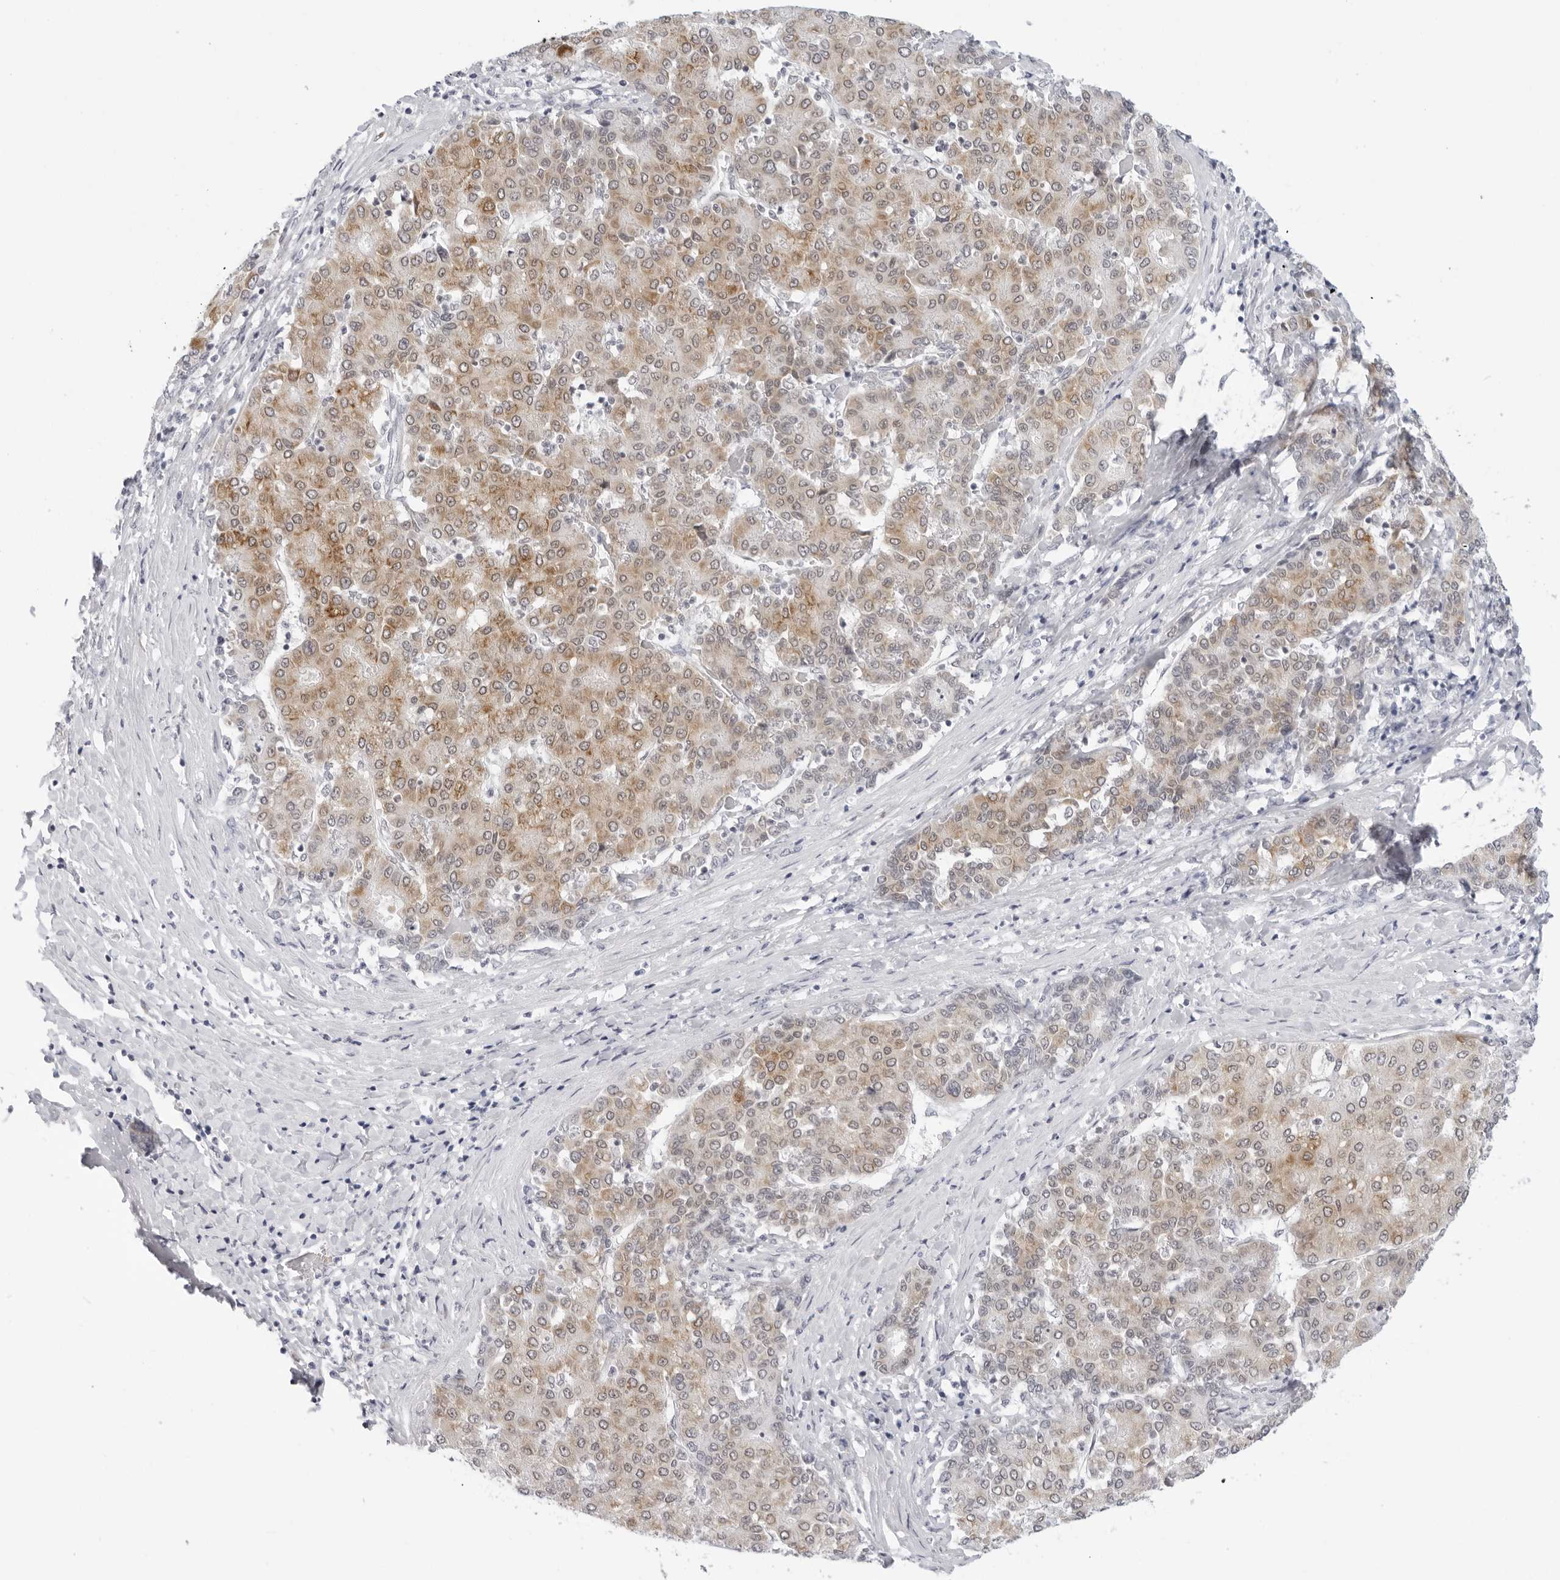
{"staining": {"intensity": "moderate", "quantity": ">75%", "location": "cytoplasmic/membranous,nuclear"}, "tissue": "liver cancer", "cell_type": "Tumor cells", "image_type": "cancer", "snomed": [{"axis": "morphology", "description": "Carcinoma, Hepatocellular, NOS"}, {"axis": "topography", "description": "Liver"}], "caption": "Moderate cytoplasmic/membranous and nuclear positivity is identified in about >75% of tumor cells in liver cancer.", "gene": "EDN2", "patient": {"sex": "male", "age": 65}}